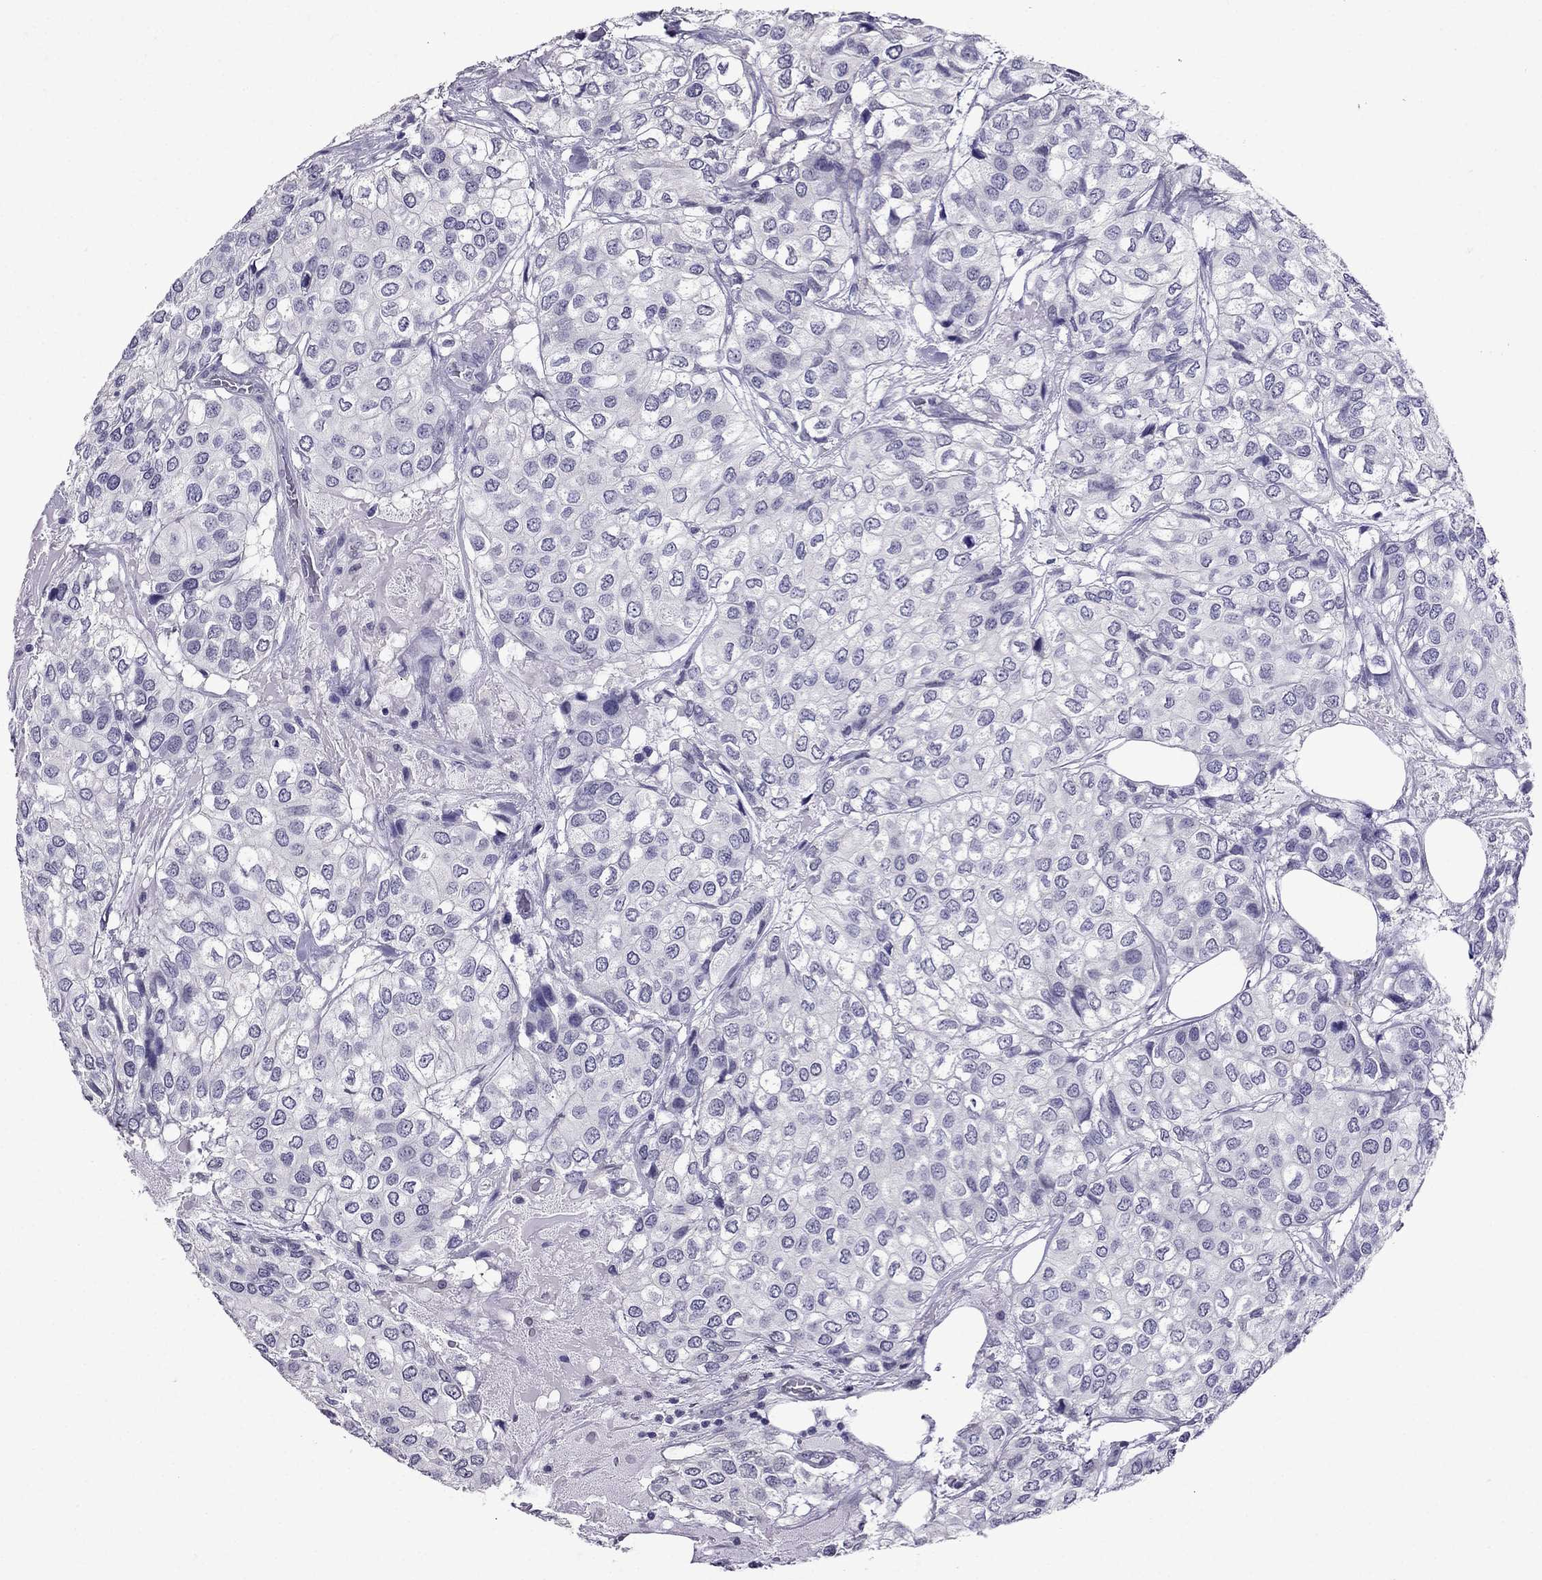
{"staining": {"intensity": "negative", "quantity": "none", "location": "none"}, "tissue": "urothelial cancer", "cell_type": "Tumor cells", "image_type": "cancer", "snomed": [{"axis": "morphology", "description": "Urothelial carcinoma, High grade"}, {"axis": "topography", "description": "Urinary bladder"}], "caption": "Immunohistochemical staining of human urothelial cancer demonstrates no significant expression in tumor cells. The staining was performed using DAB (3,3'-diaminobenzidine) to visualize the protein expression in brown, while the nuclei were stained in blue with hematoxylin (Magnification: 20x).", "gene": "OLFM4", "patient": {"sex": "male", "age": 73}}